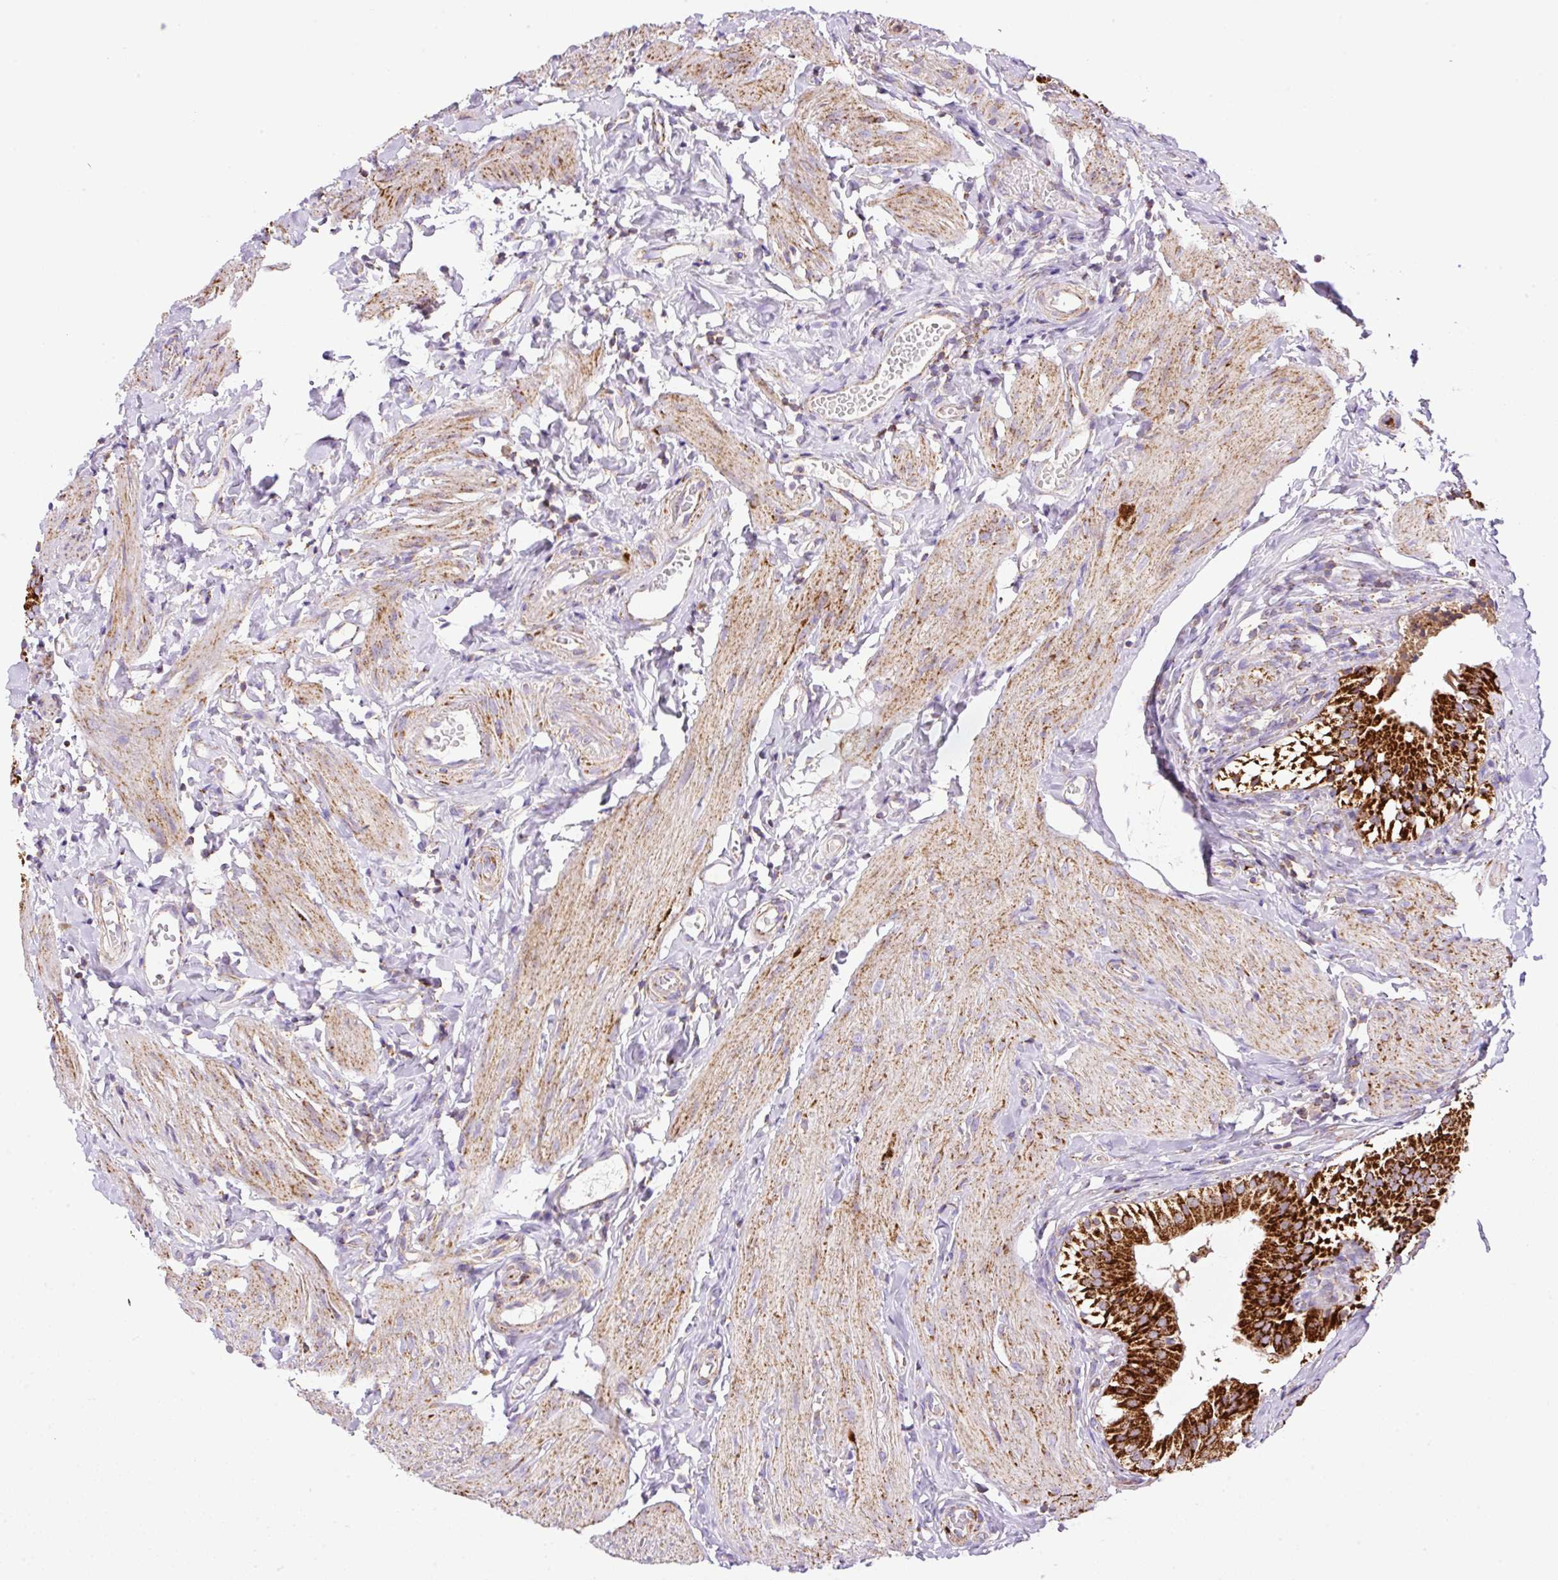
{"staining": {"intensity": "strong", "quantity": ">75%", "location": "cytoplasmic/membranous"}, "tissue": "gallbladder", "cell_type": "Glandular cells", "image_type": "normal", "snomed": [{"axis": "morphology", "description": "Normal tissue, NOS"}, {"axis": "topography", "description": "Gallbladder"}], "caption": "Protein expression analysis of unremarkable gallbladder demonstrates strong cytoplasmic/membranous staining in about >75% of glandular cells. (DAB = brown stain, brightfield microscopy at high magnification).", "gene": "NF1", "patient": {"sex": "female", "age": 47}}